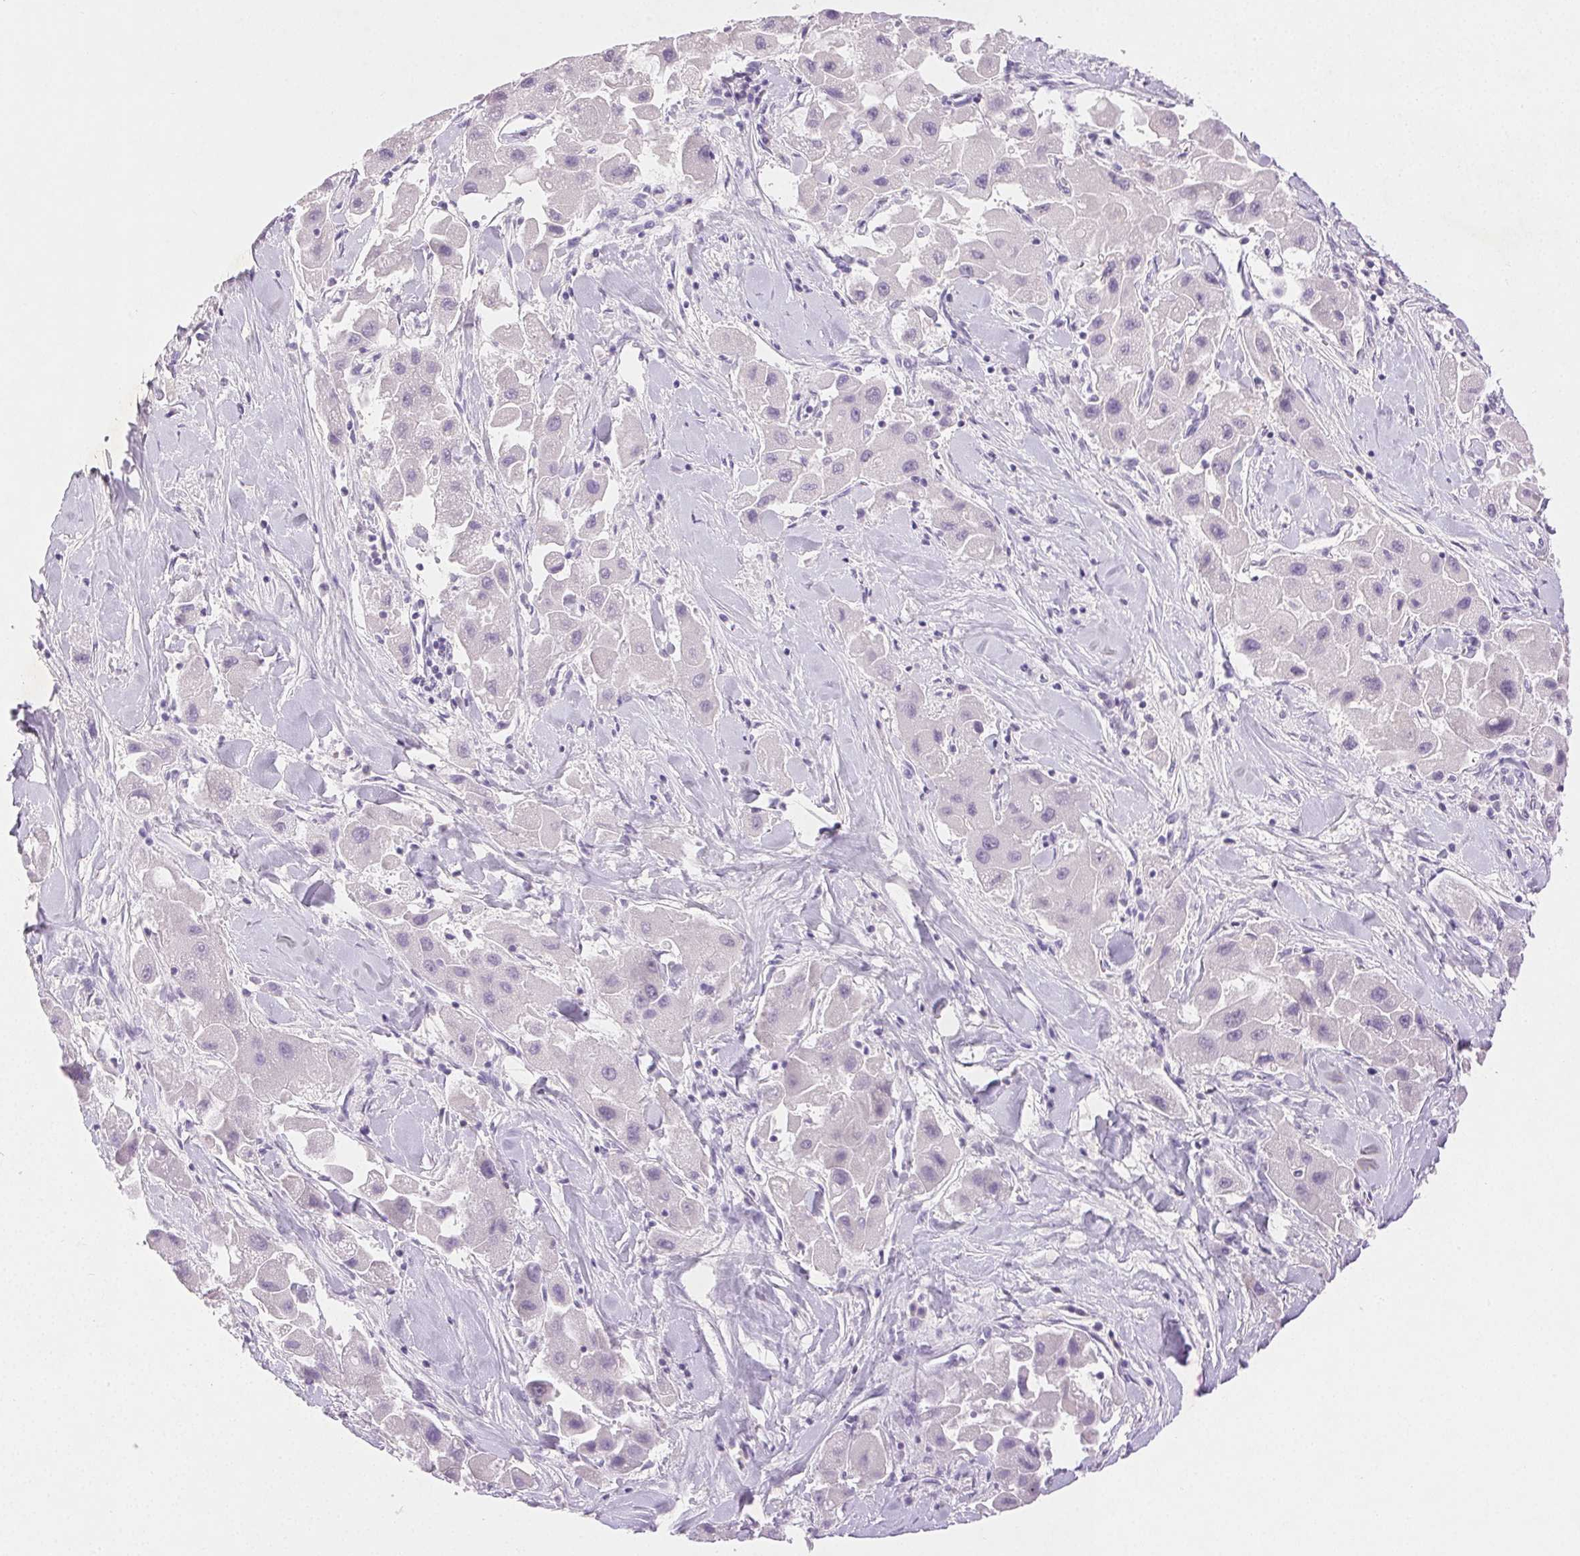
{"staining": {"intensity": "negative", "quantity": "none", "location": "none"}, "tissue": "liver cancer", "cell_type": "Tumor cells", "image_type": "cancer", "snomed": [{"axis": "morphology", "description": "Carcinoma, Hepatocellular, NOS"}, {"axis": "topography", "description": "Liver"}], "caption": "Immunohistochemistry of human hepatocellular carcinoma (liver) exhibits no expression in tumor cells. The staining is performed using DAB (3,3'-diaminobenzidine) brown chromogen with nuclei counter-stained in using hematoxylin.", "gene": "EMX2", "patient": {"sex": "male", "age": 24}}